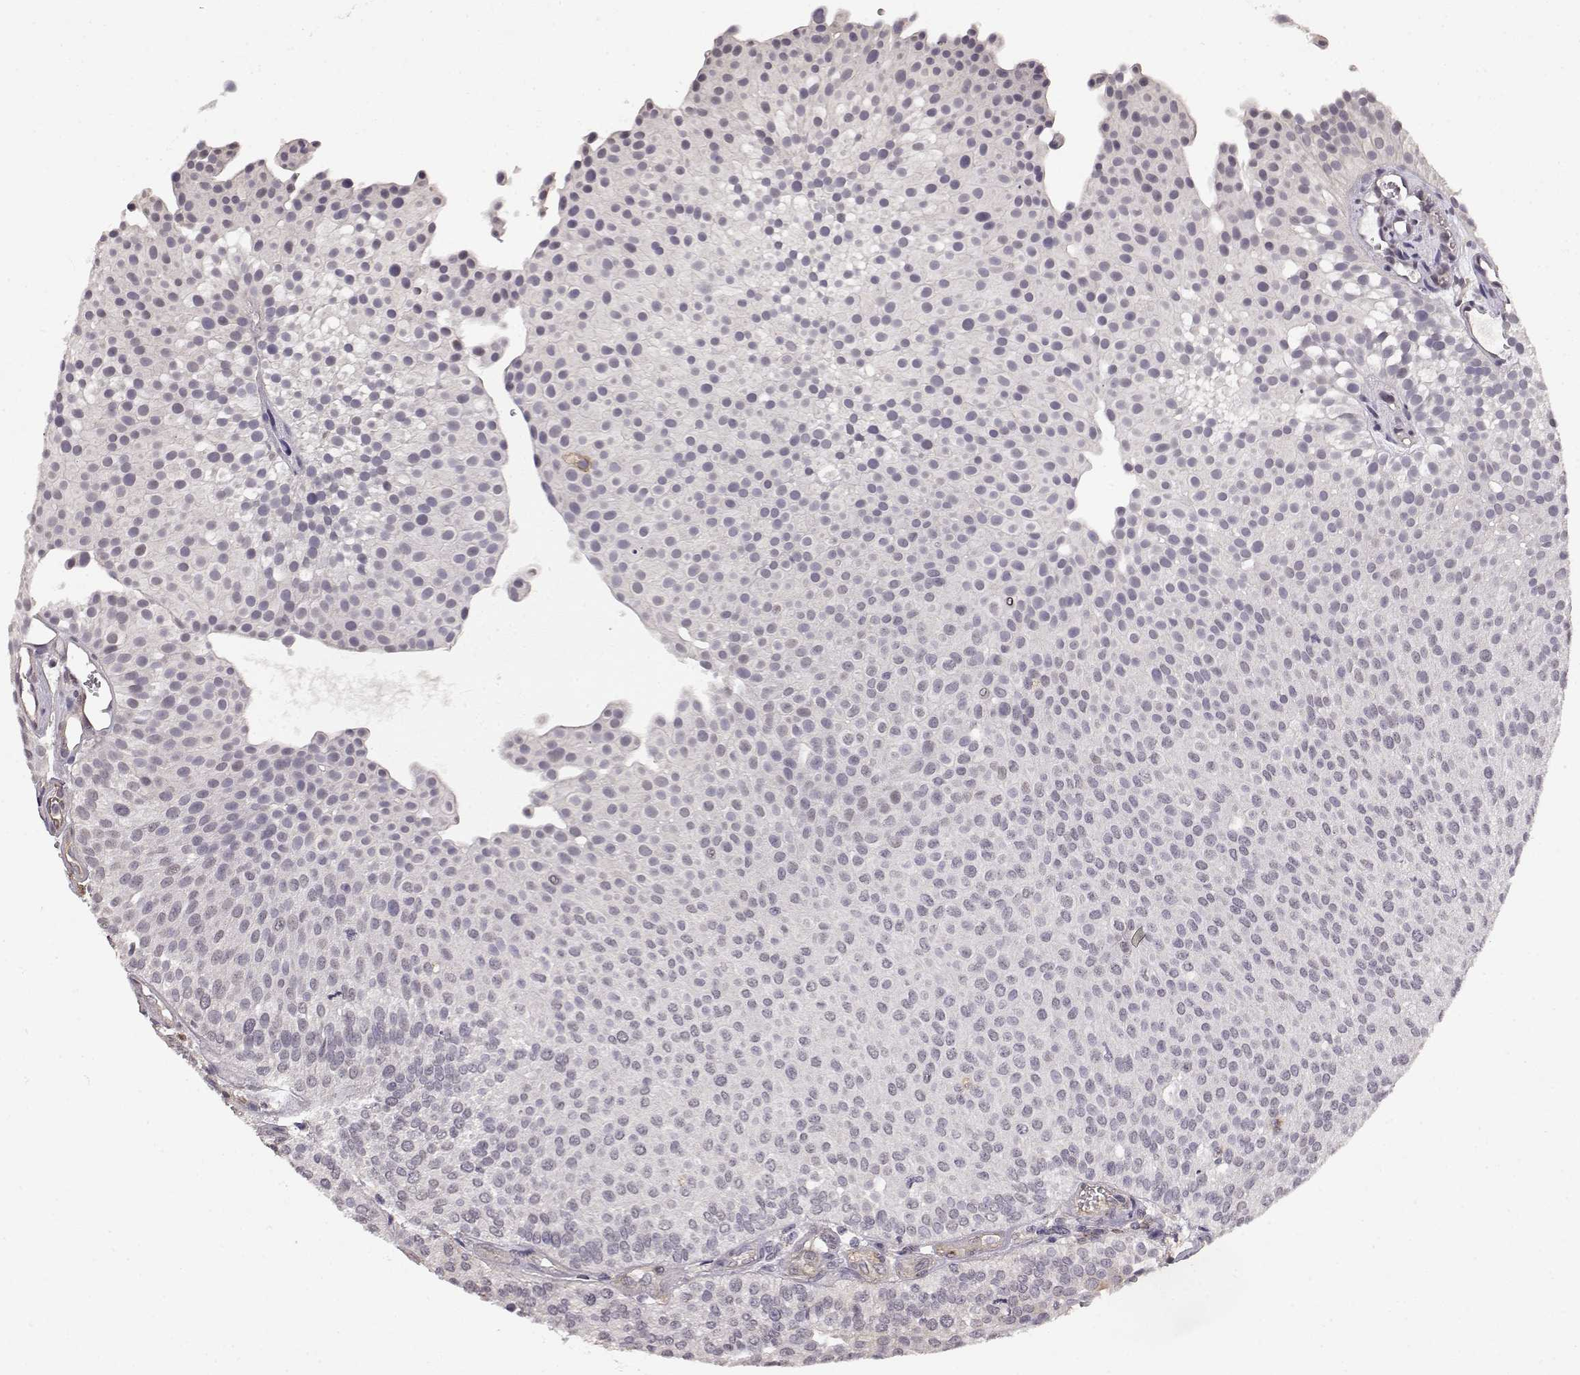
{"staining": {"intensity": "negative", "quantity": "none", "location": "none"}, "tissue": "urothelial cancer", "cell_type": "Tumor cells", "image_type": "cancer", "snomed": [{"axis": "morphology", "description": "Urothelial carcinoma, Low grade"}, {"axis": "topography", "description": "Urinary bladder"}], "caption": "Urothelial carcinoma (low-grade) stained for a protein using IHC shows no staining tumor cells.", "gene": "IFITM1", "patient": {"sex": "female", "age": 87}}